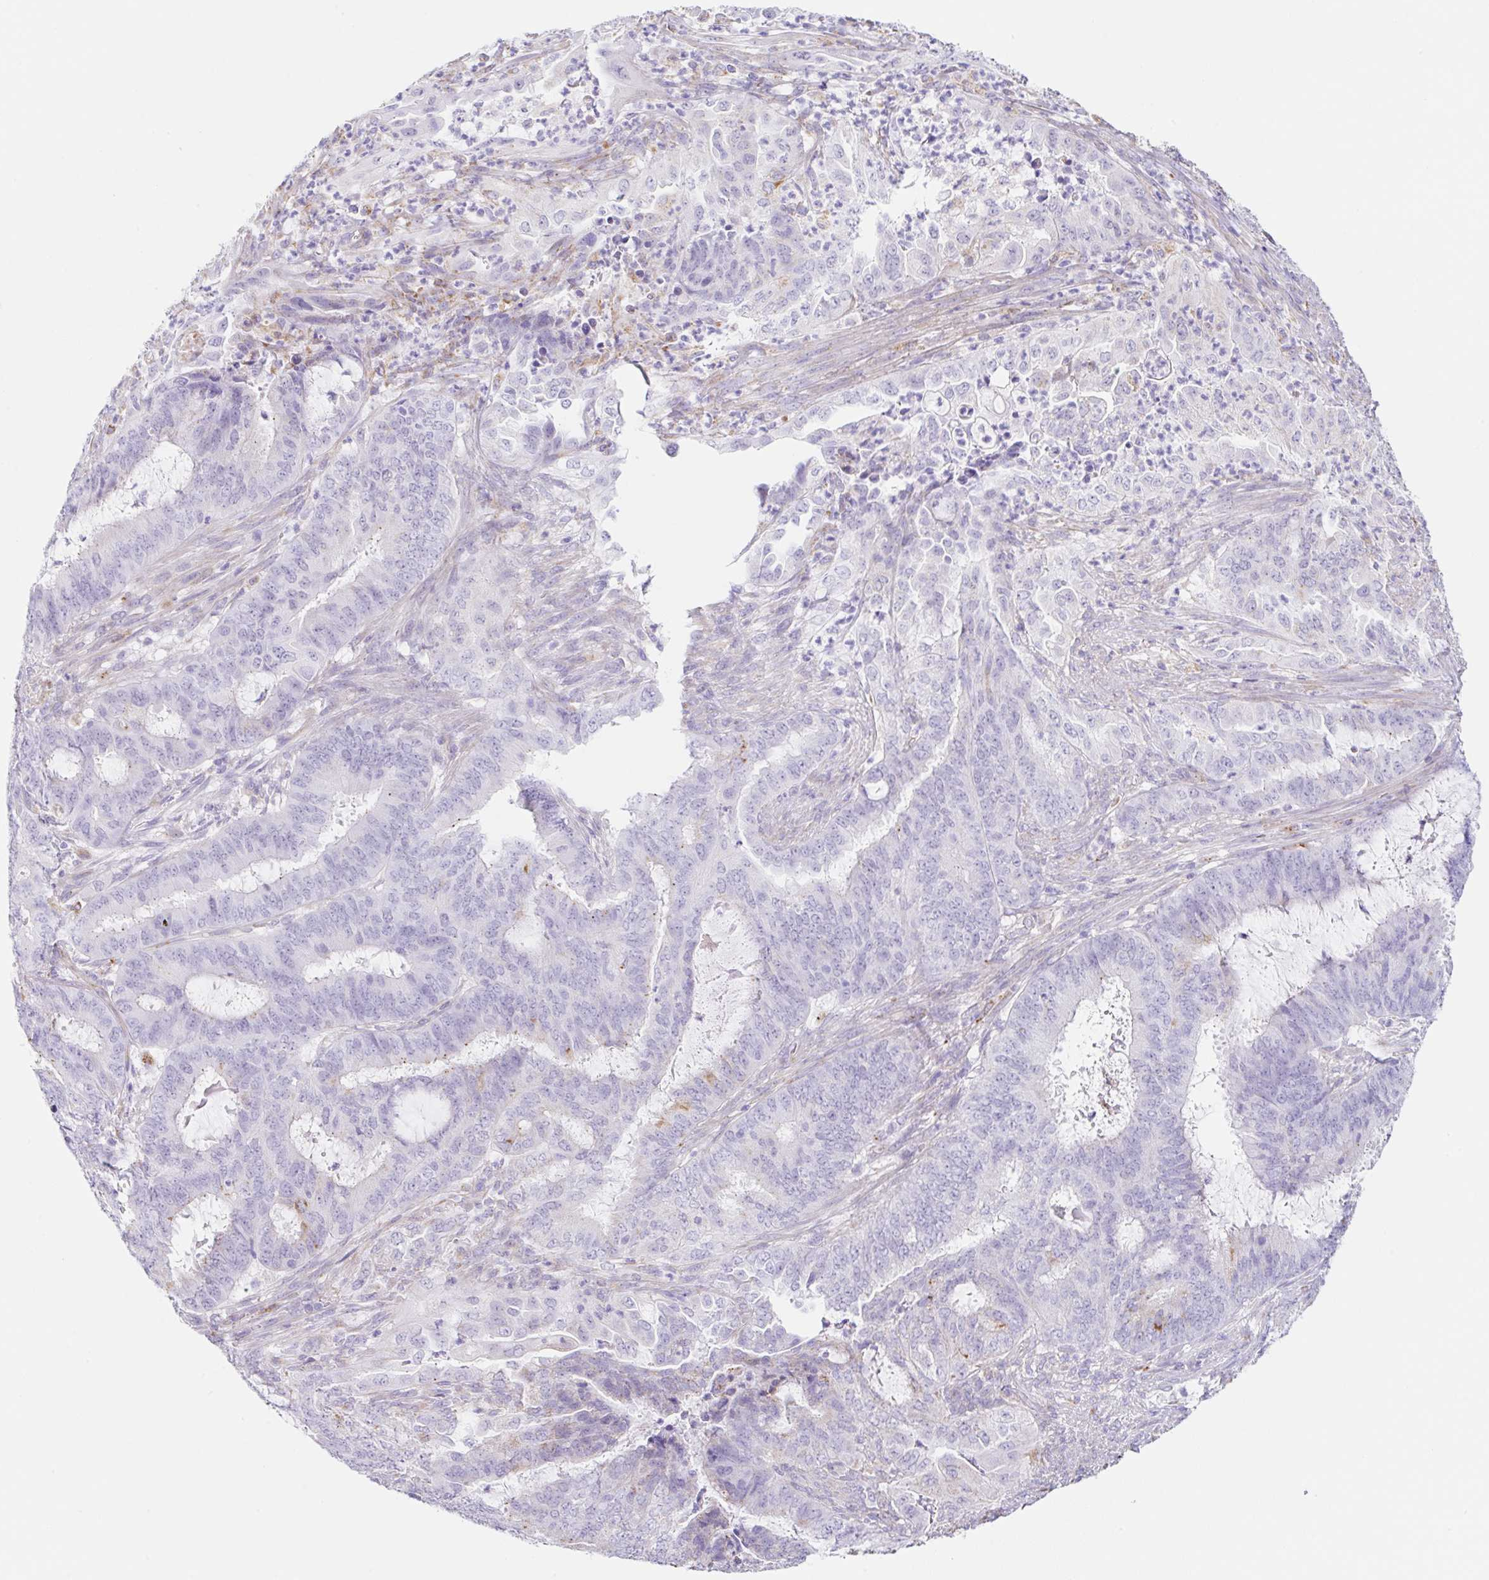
{"staining": {"intensity": "negative", "quantity": "none", "location": "none"}, "tissue": "endometrial cancer", "cell_type": "Tumor cells", "image_type": "cancer", "snomed": [{"axis": "morphology", "description": "Adenocarcinoma, NOS"}, {"axis": "topography", "description": "Endometrium"}], "caption": "IHC photomicrograph of human adenocarcinoma (endometrial) stained for a protein (brown), which exhibits no expression in tumor cells. Brightfield microscopy of IHC stained with DAB (3,3'-diaminobenzidine) (brown) and hematoxylin (blue), captured at high magnification.", "gene": "DKK4", "patient": {"sex": "female", "age": 51}}